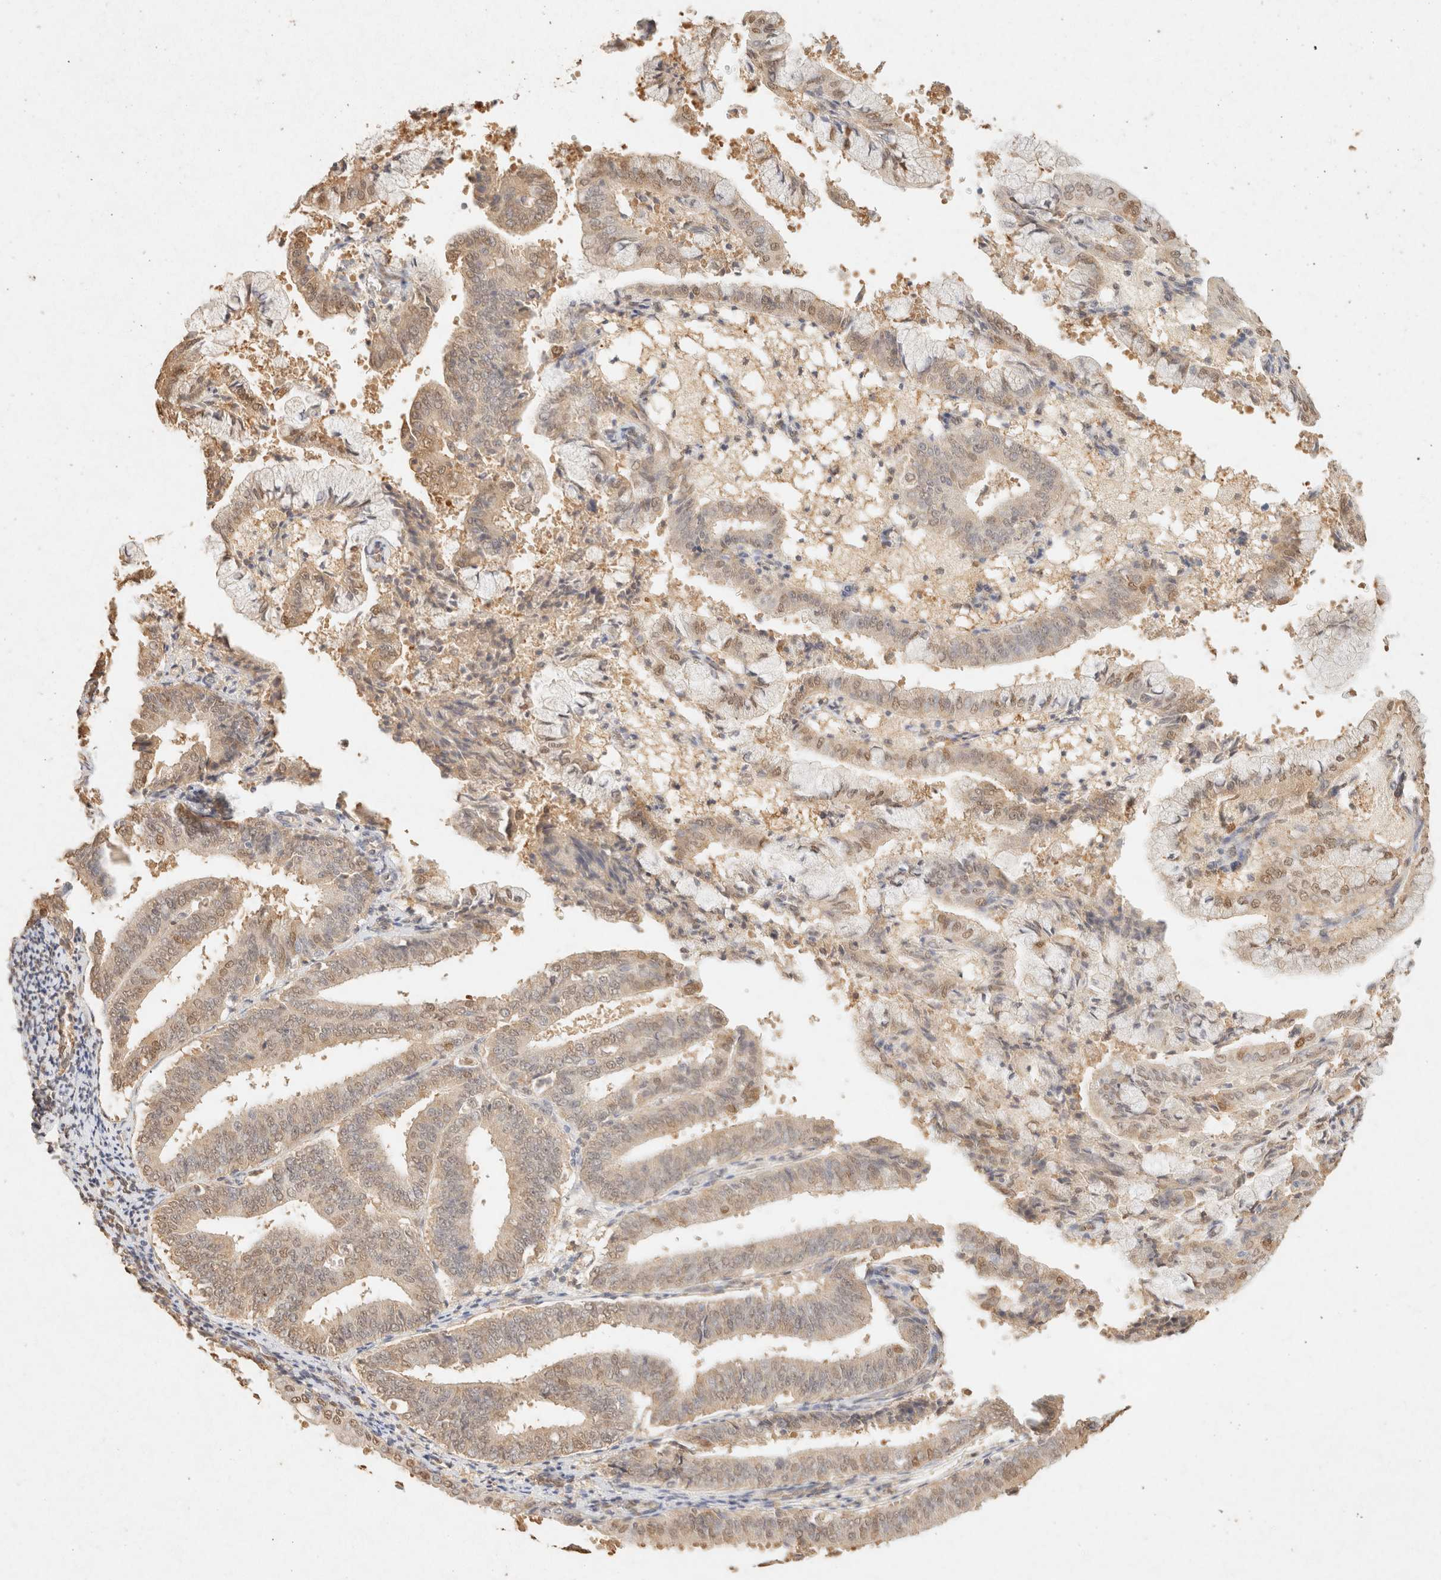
{"staining": {"intensity": "weak", "quantity": ">75%", "location": "cytoplasmic/membranous,nuclear"}, "tissue": "endometrial cancer", "cell_type": "Tumor cells", "image_type": "cancer", "snomed": [{"axis": "morphology", "description": "Adenocarcinoma, NOS"}, {"axis": "topography", "description": "Endometrium"}], "caption": "Human endometrial cancer (adenocarcinoma) stained for a protein (brown) reveals weak cytoplasmic/membranous and nuclear positive staining in about >75% of tumor cells.", "gene": "S100A13", "patient": {"sex": "female", "age": 63}}